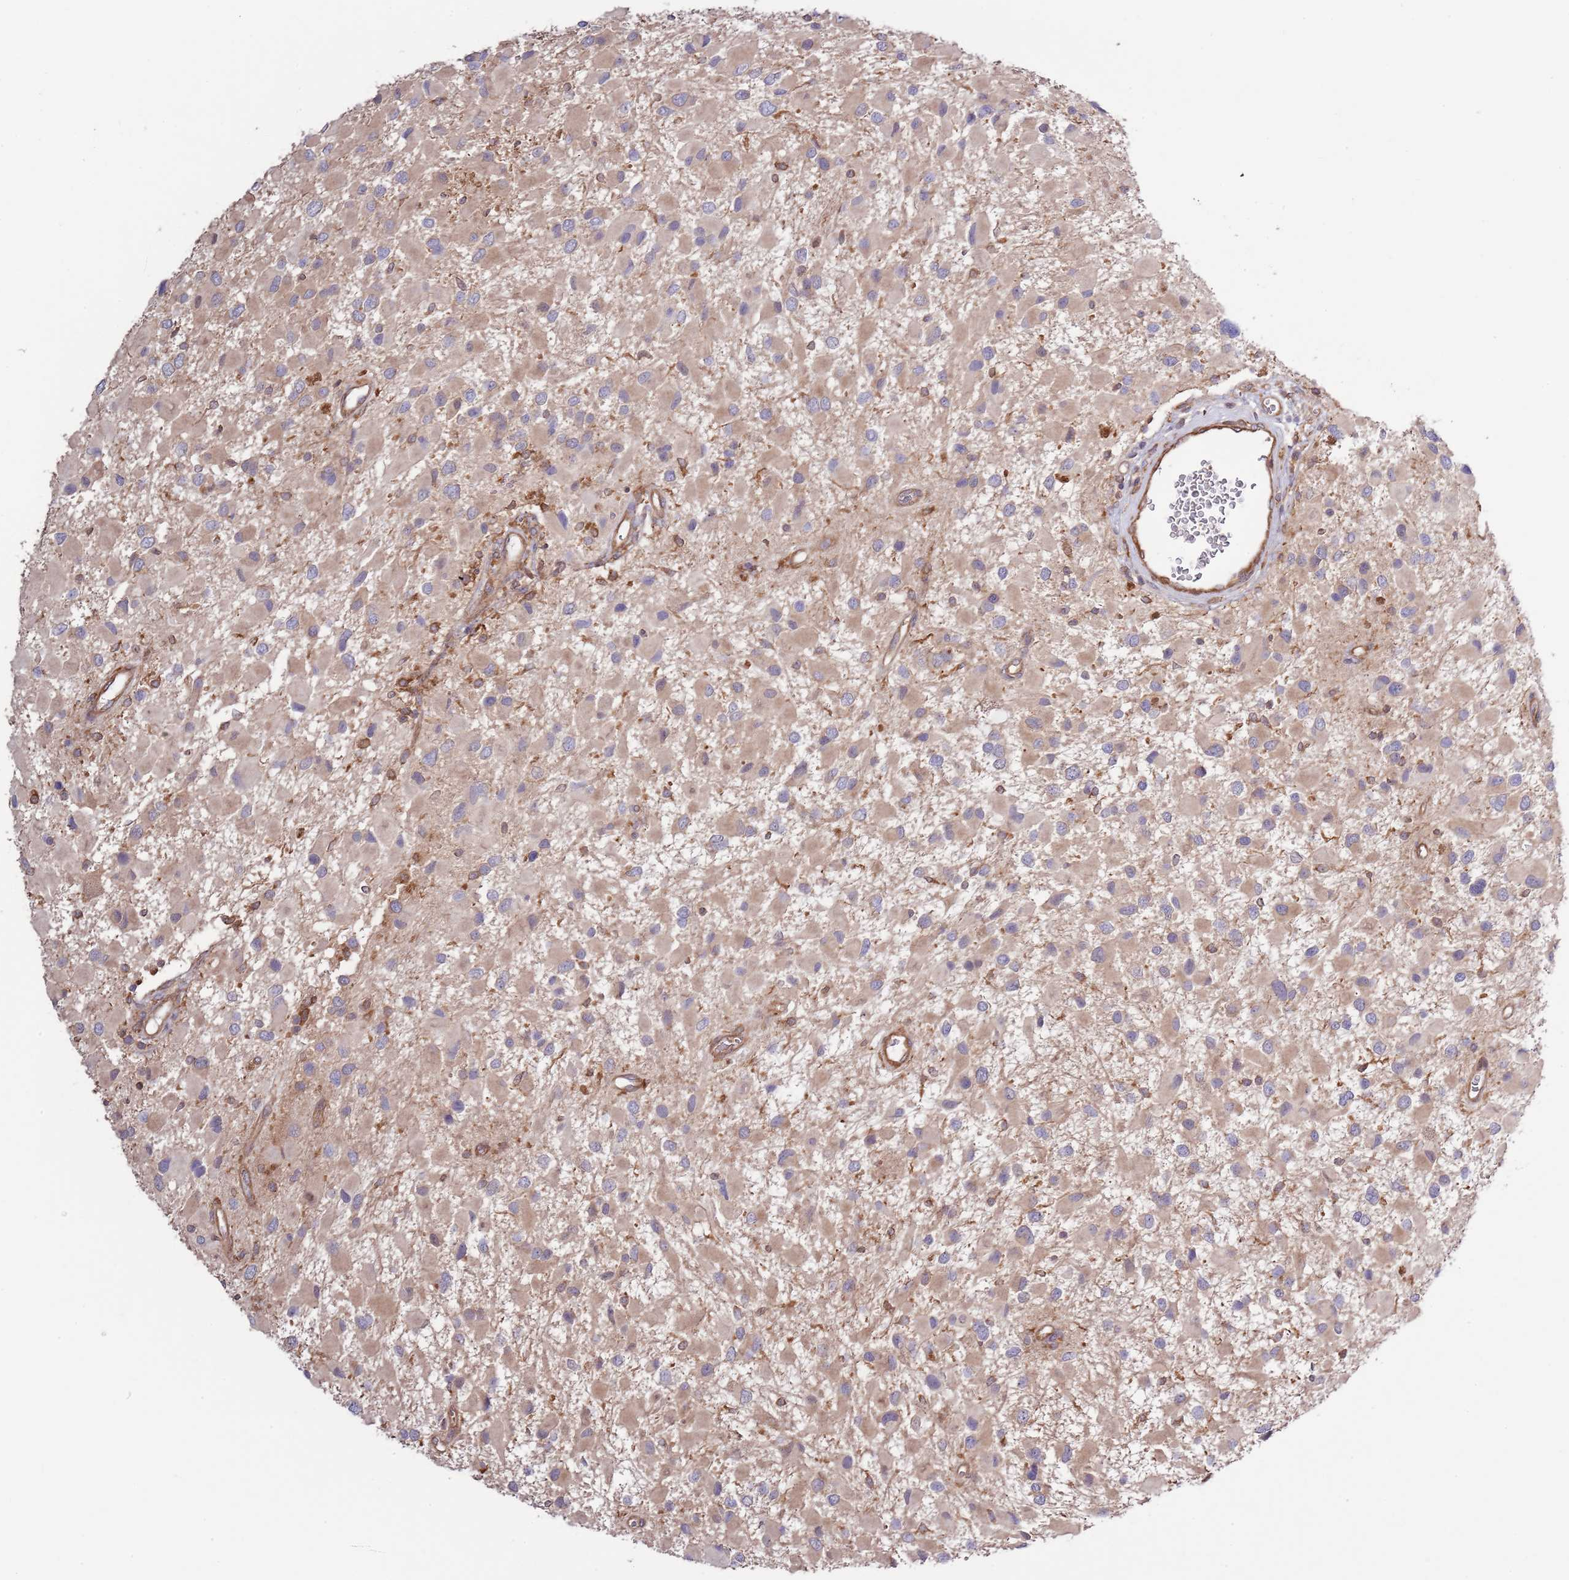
{"staining": {"intensity": "weak", "quantity": "25%-75%", "location": "cytoplasmic/membranous"}, "tissue": "glioma", "cell_type": "Tumor cells", "image_type": "cancer", "snomed": [{"axis": "morphology", "description": "Glioma, malignant, High grade"}, {"axis": "topography", "description": "Brain"}], "caption": "High-grade glioma (malignant) was stained to show a protein in brown. There is low levels of weak cytoplasmic/membranous staining in approximately 25%-75% of tumor cells.", "gene": "LPIN2", "patient": {"sex": "male", "age": 53}}